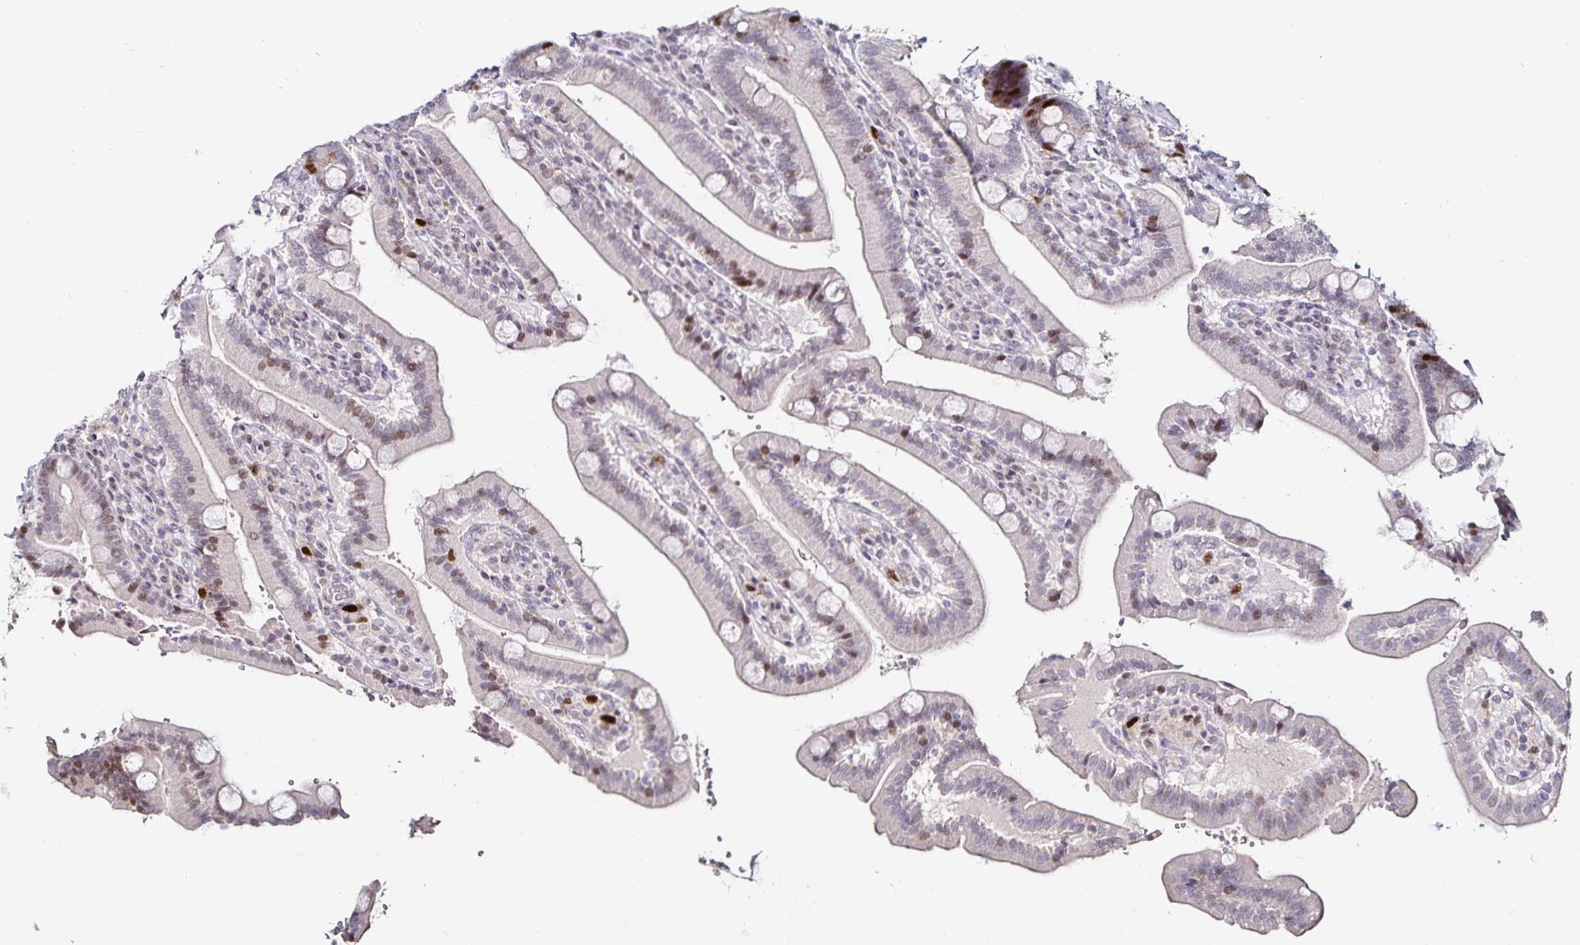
{"staining": {"intensity": "strong", "quantity": "<25%", "location": "nuclear"}, "tissue": "duodenum", "cell_type": "Glandular cells", "image_type": "normal", "snomed": [{"axis": "morphology", "description": "Normal tissue, NOS"}, {"axis": "topography", "description": "Duodenum"}], "caption": "Immunohistochemical staining of unremarkable duodenum reveals medium levels of strong nuclear positivity in about <25% of glandular cells. (brown staining indicates protein expression, while blue staining denotes nuclei).", "gene": "ANLN", "patient": {"sex": "female", "age": 62}}